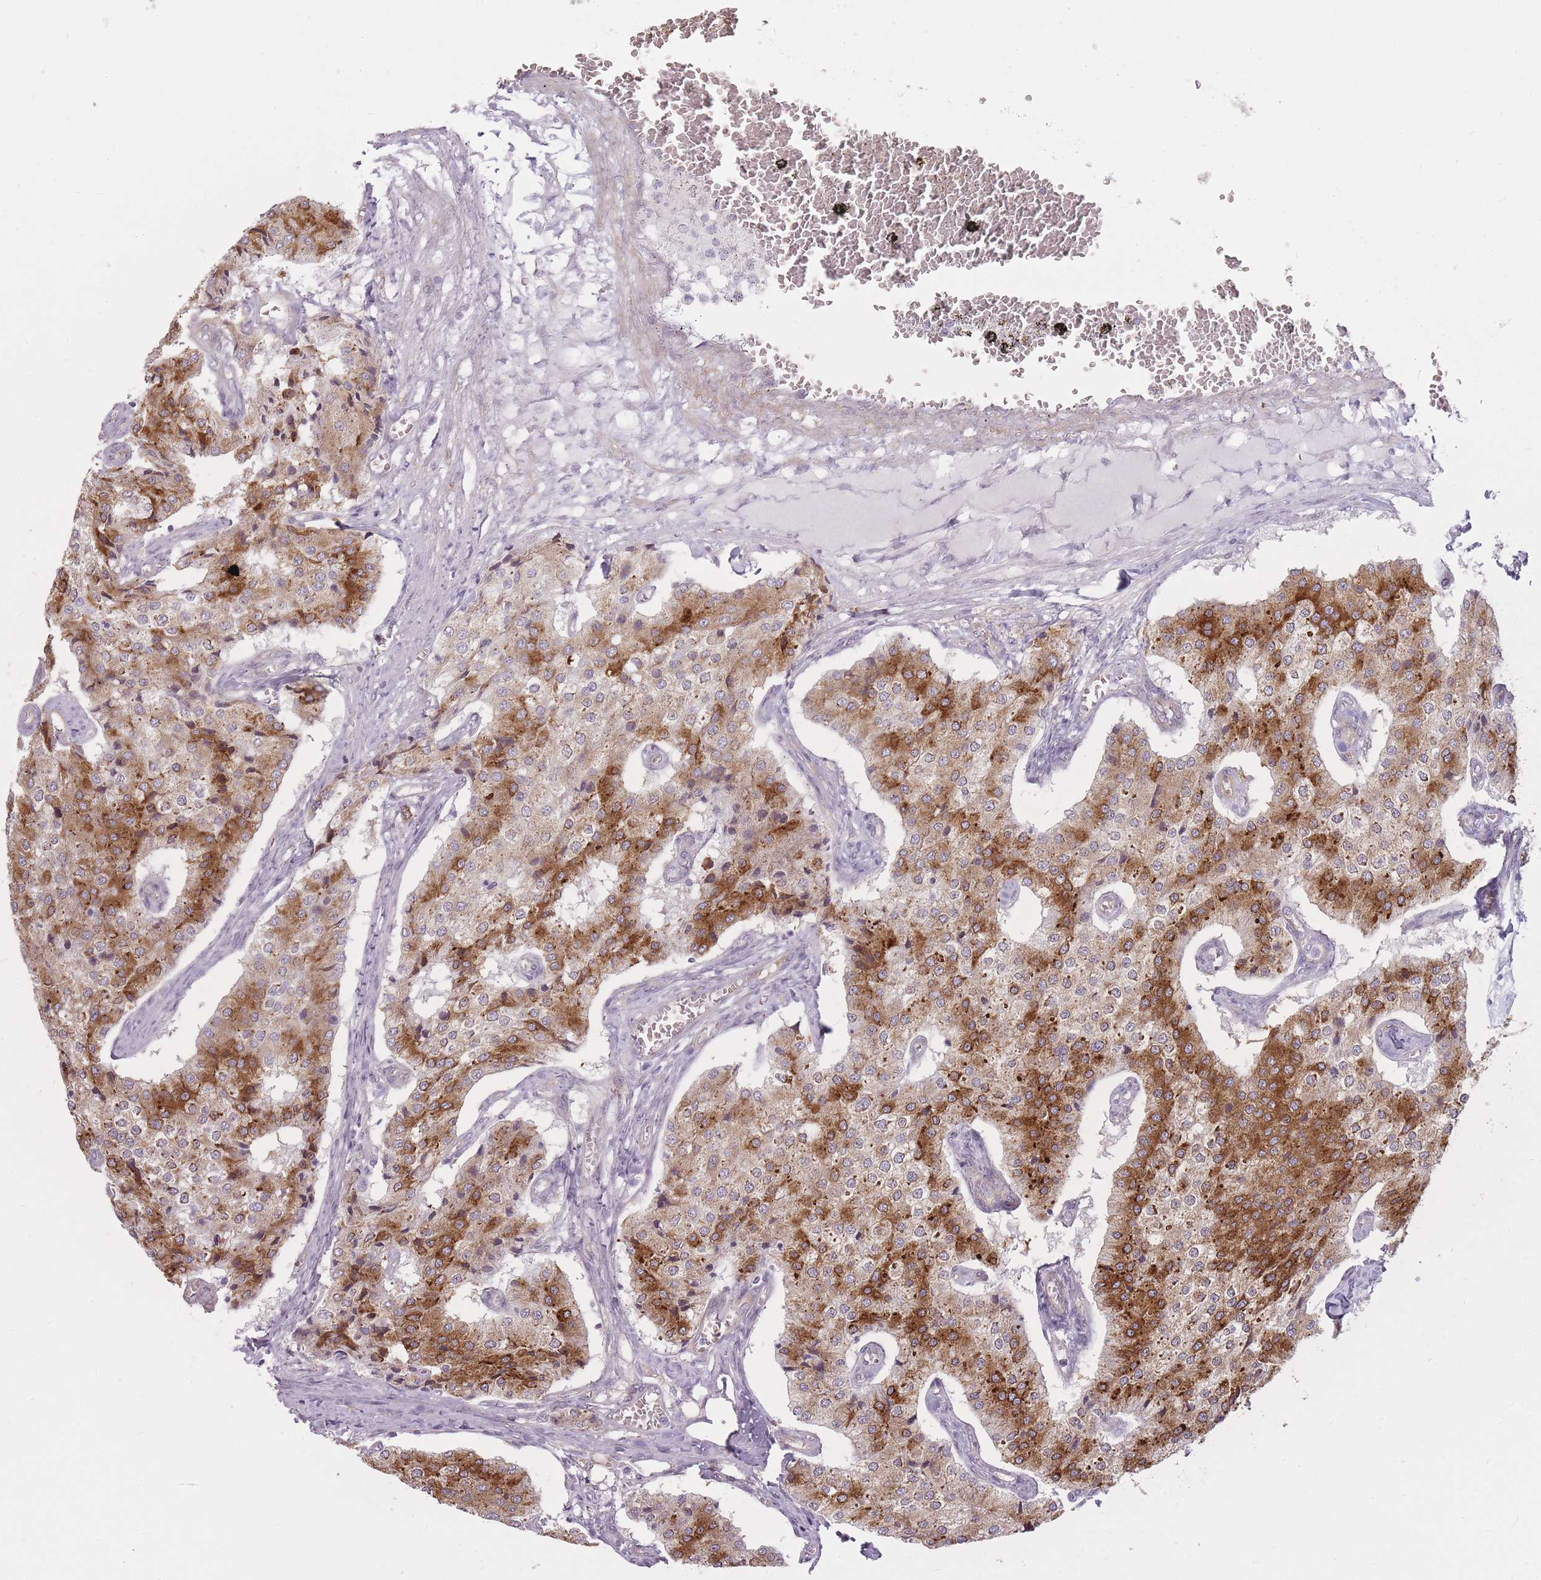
{"staining": {"intensity": "moderate", "quantity": "25%-75%", "location": "cytoplasmic/membranous"}, "tissue": "carcinoid", "cell_type": "Tumor cells", "image_type": "cancer", "snomed": [{"axis": "morphology", "description": "Carcinoid, malignant, NOS"}, {"axis": "topography", "description": "Colon"}], "caption": "Human carcinoid stained with a brown dye shows moderate cytoplasmic/membranous positive positivity in approximately 25%-75% of tumor cells.", "gene": "PGRMC2", "patient": {"sex": "female", "age": 52}}